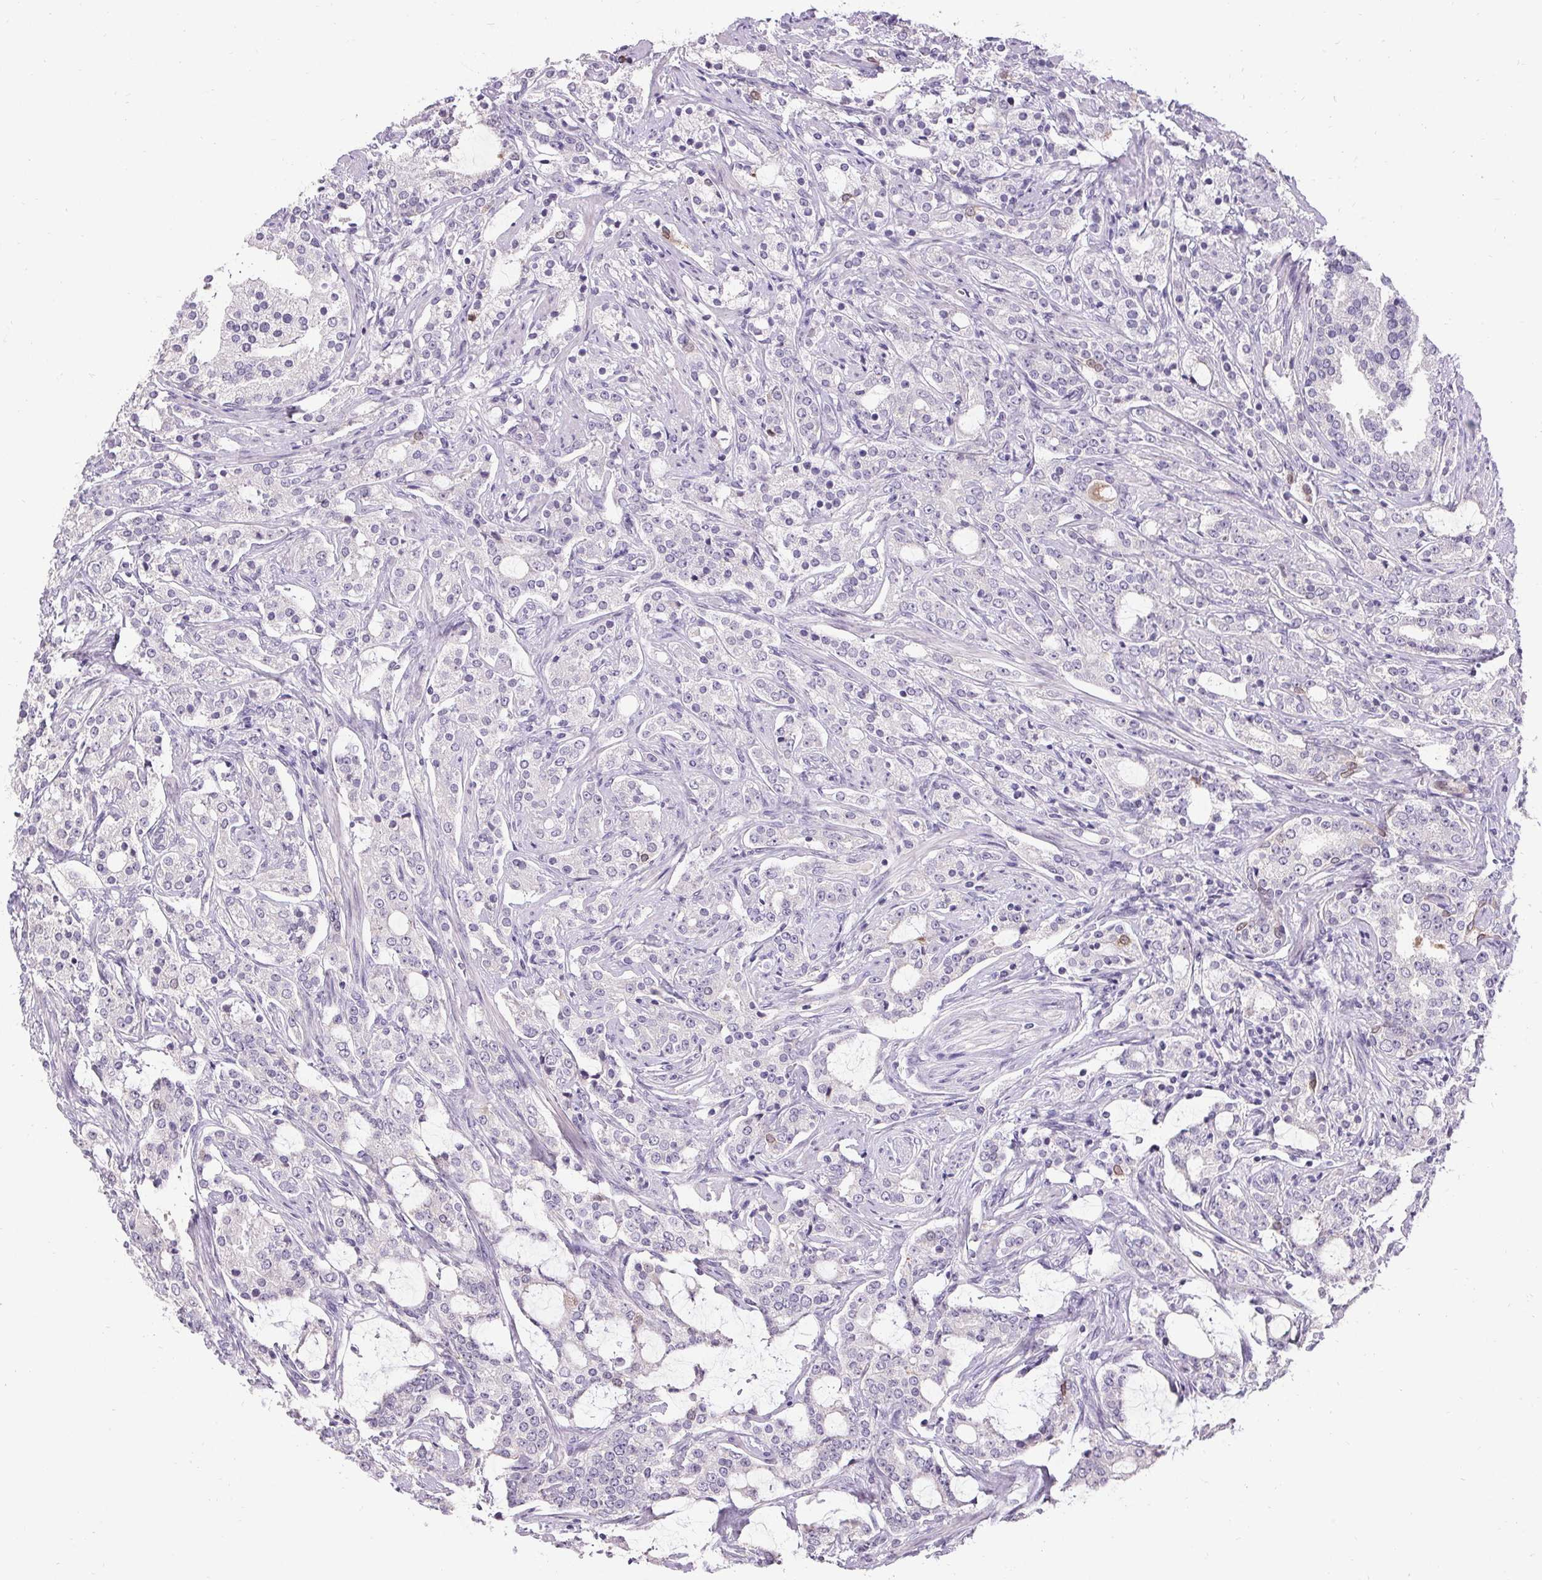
{"staining": {"intensity": "negative", "quantity": "none", "location": "none"}, "tissue": "prostate cancer", "cell_type": "Tumor cells", "image_type": "cancer", "snomed": [{"axis": "morphology", "description": "Adenocarcinoma, Medium grade"}, {"axis": "topography", "description": "Prostate"}], "caption": "The micrograph shows no staining of tumor cells in adenocarcinoma (medium-grade) (prostate).", "gene": "HSD17B3", "patient": {"sex": "male", "age": 57}}